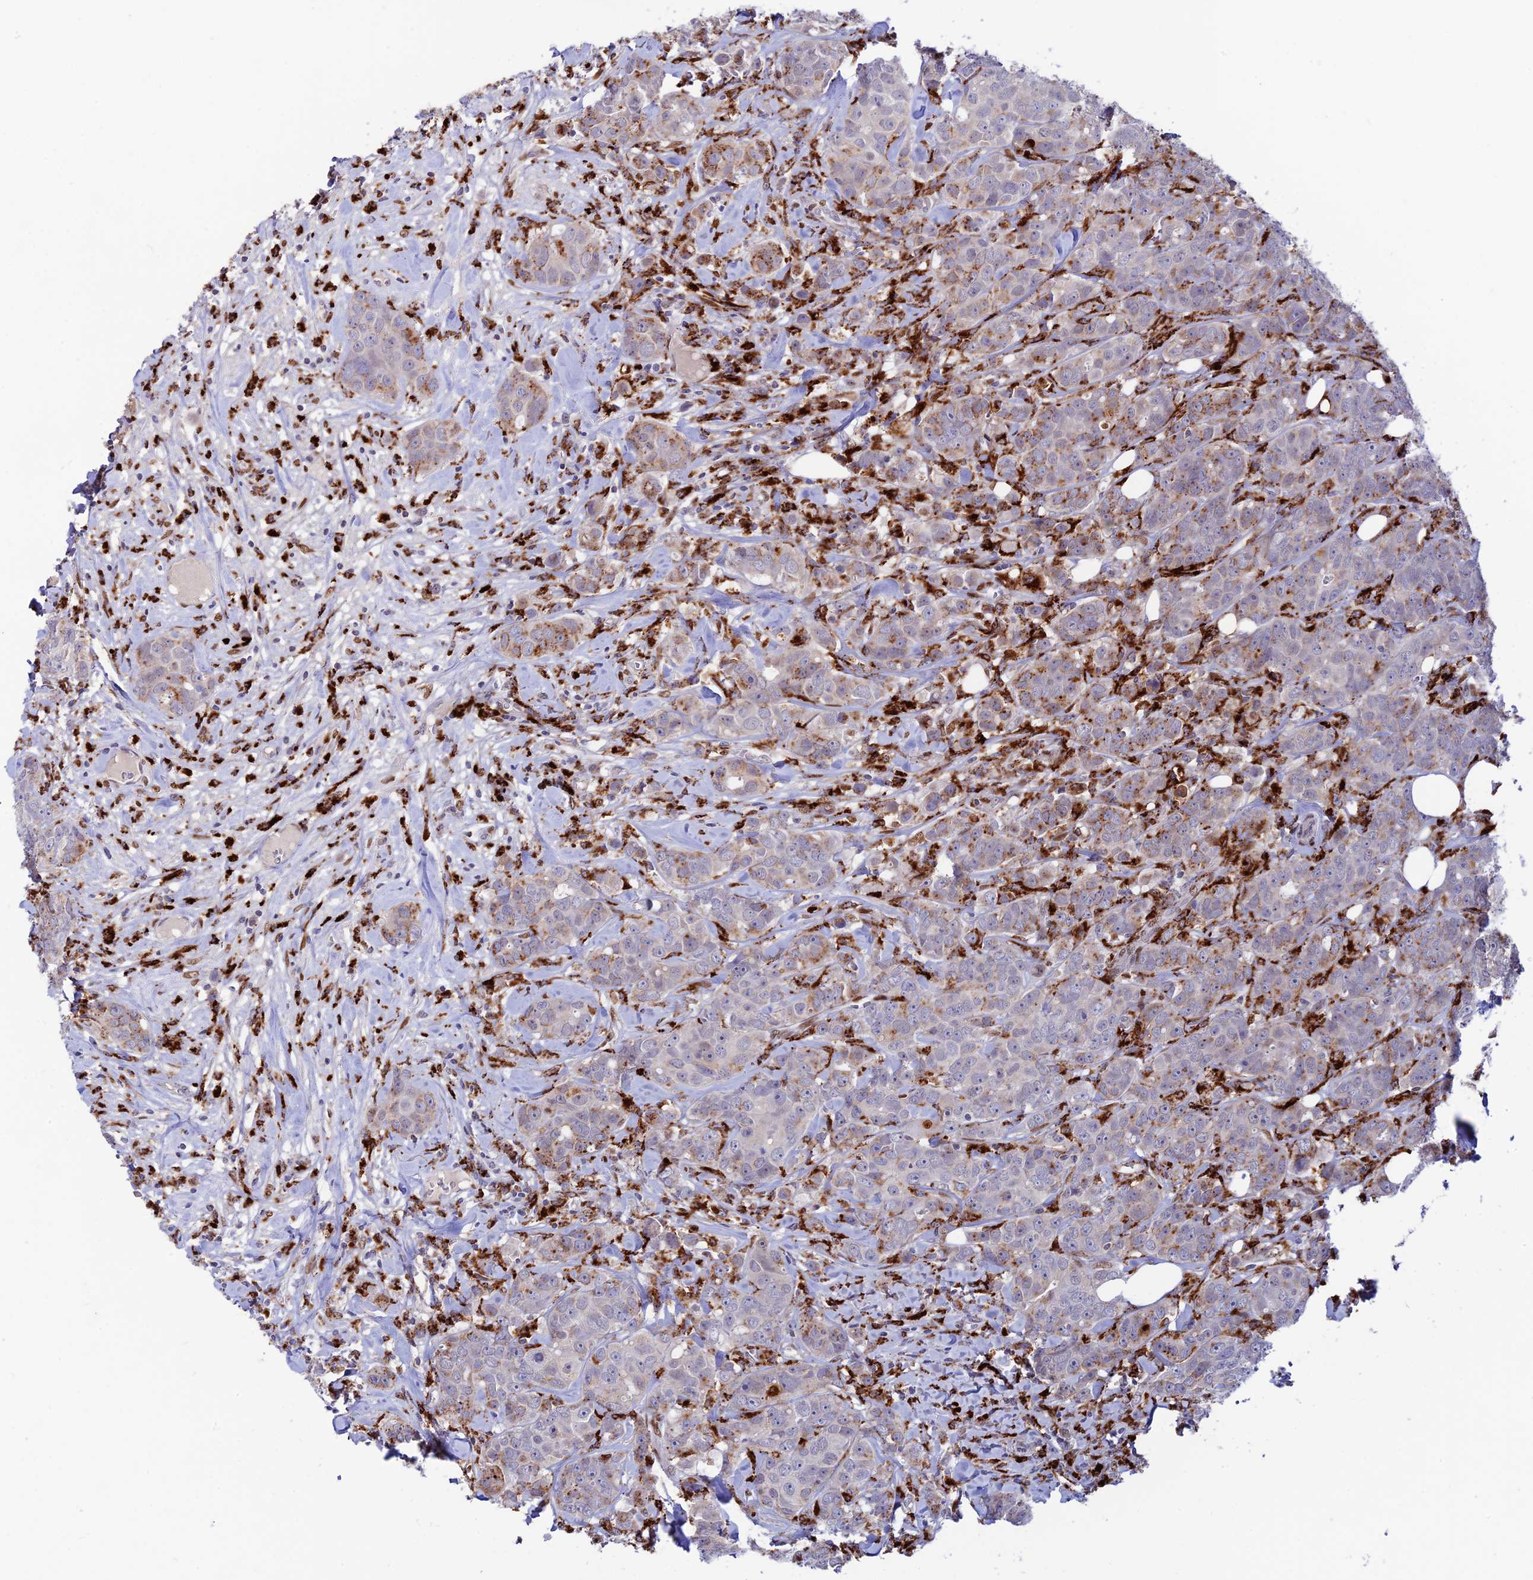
{"staining": {"intensity": "moderate", "quantity": "<25%", "location": "cytoplasmic/membranous"}, "tissue": "breast cancer", "cell_type": "Tumor cells", "image_type": "cancer", "snomed": [{"axis": "morphology", "description": "Duct carcinoma"}, {"axis": "topography", "description": "Breast"}], "caption": "Breast intraductal carcinoma stained for a protein exhibits moderate cytoplasmic/membranous positivity in tumor cells.", "gene": "HIC1", "patient": {"sex": "female", "age": 43}}